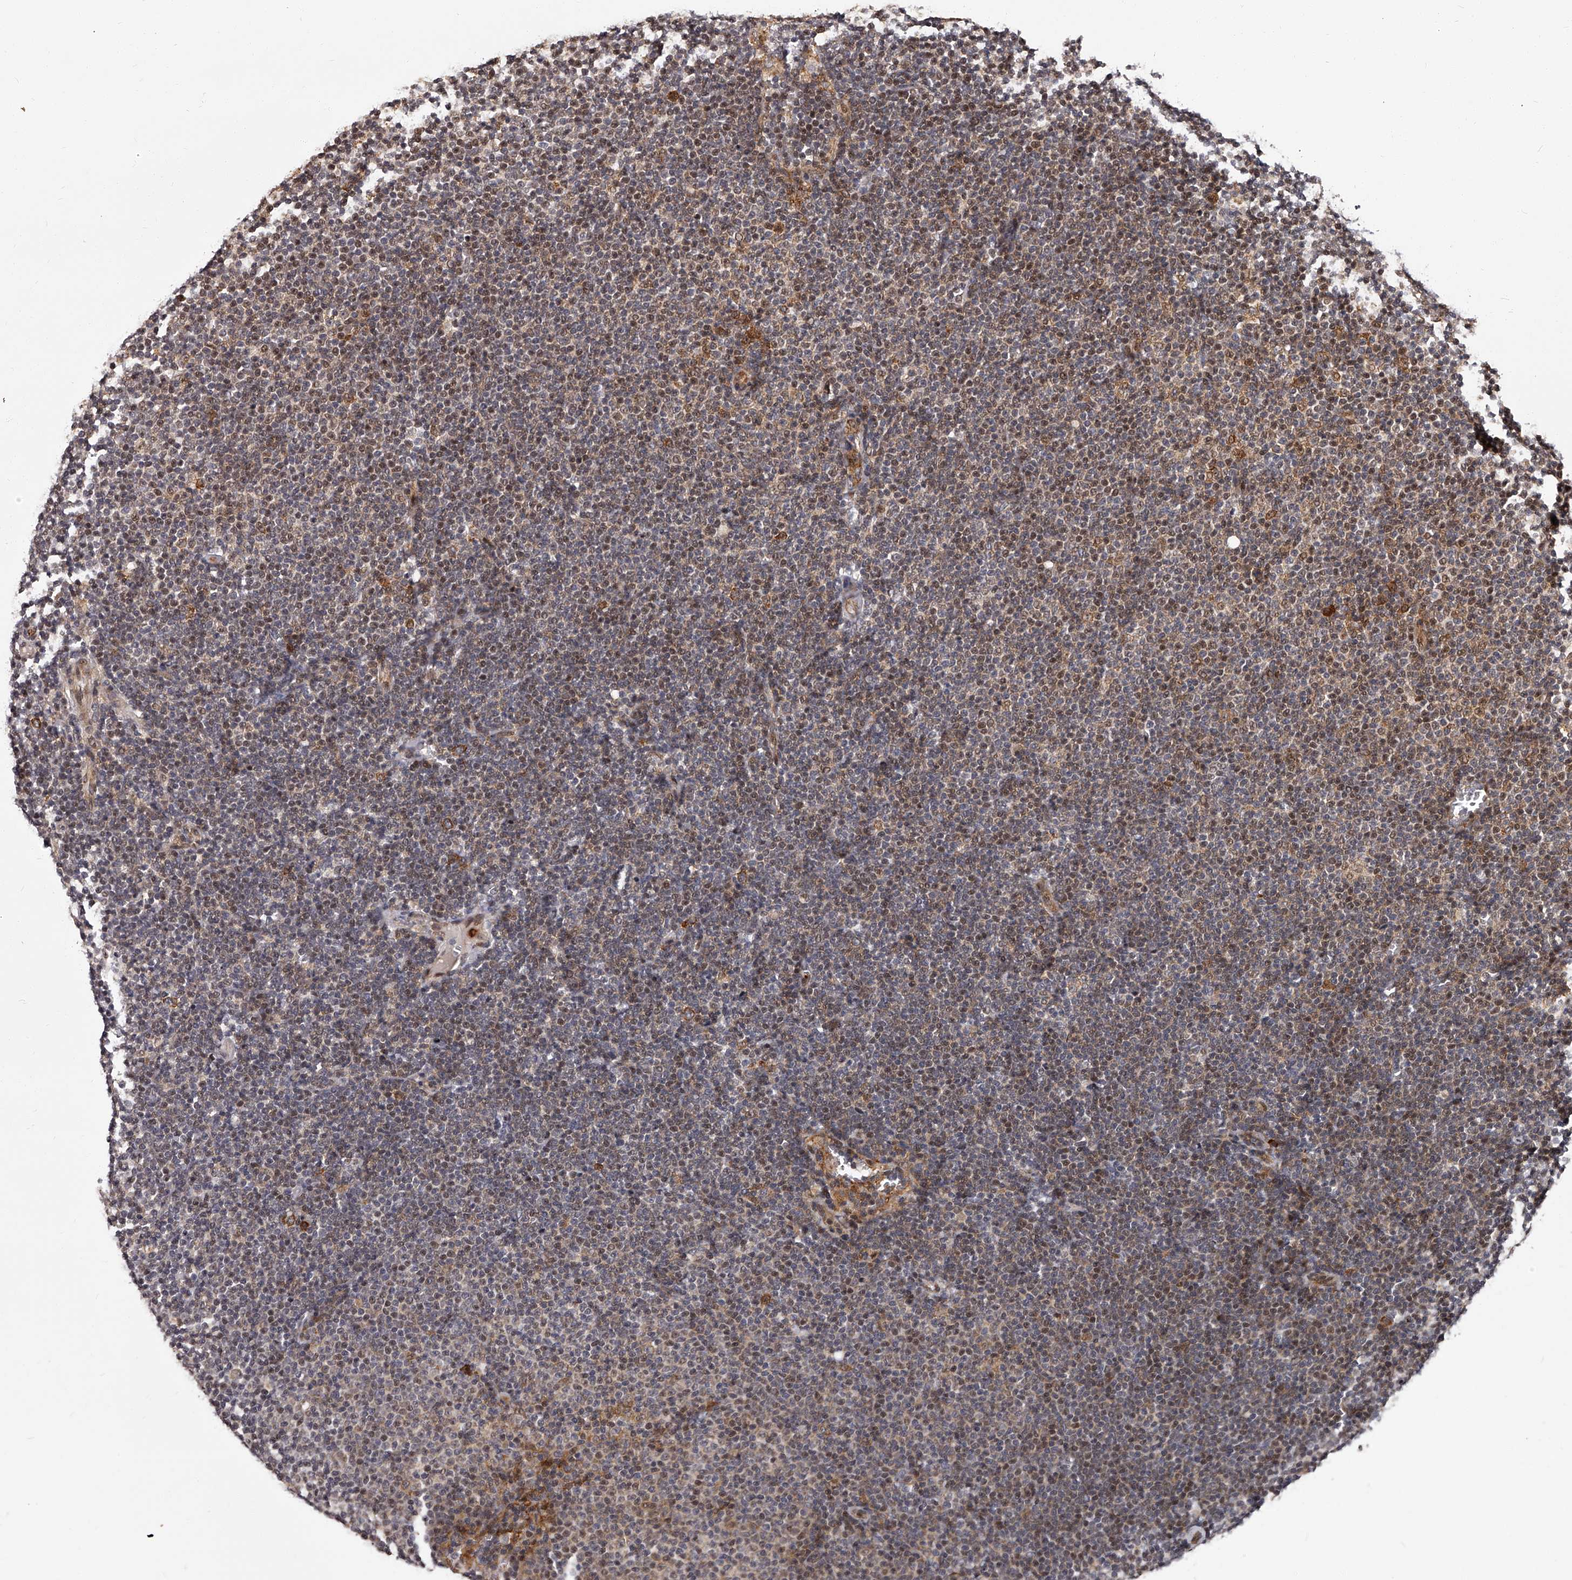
{"staining": {"intensity": "moderate", "quantity": "<25%", "location": "cytoplasmic/membranous,nuclear"}, "tissue": "lymphoma", "cell_type": "Tumor cells", "image_type": "cancer", "snomed": [{"axis": "morphology", "description": "Malignant lymphoma, non-Hodgkin's type, Low grade"}, {"axis": "topography", "description": "Lymph node"}], "caption": "Protein expression analysis of low-grade malignant lymphoma, non-Hodgkin's type shows moderate cytoplasmic/membranous and nuclear staining in about <25% of tumor cells.", "gene": "RSC1A1", "patient": {"sex": "female", "age": 53}}